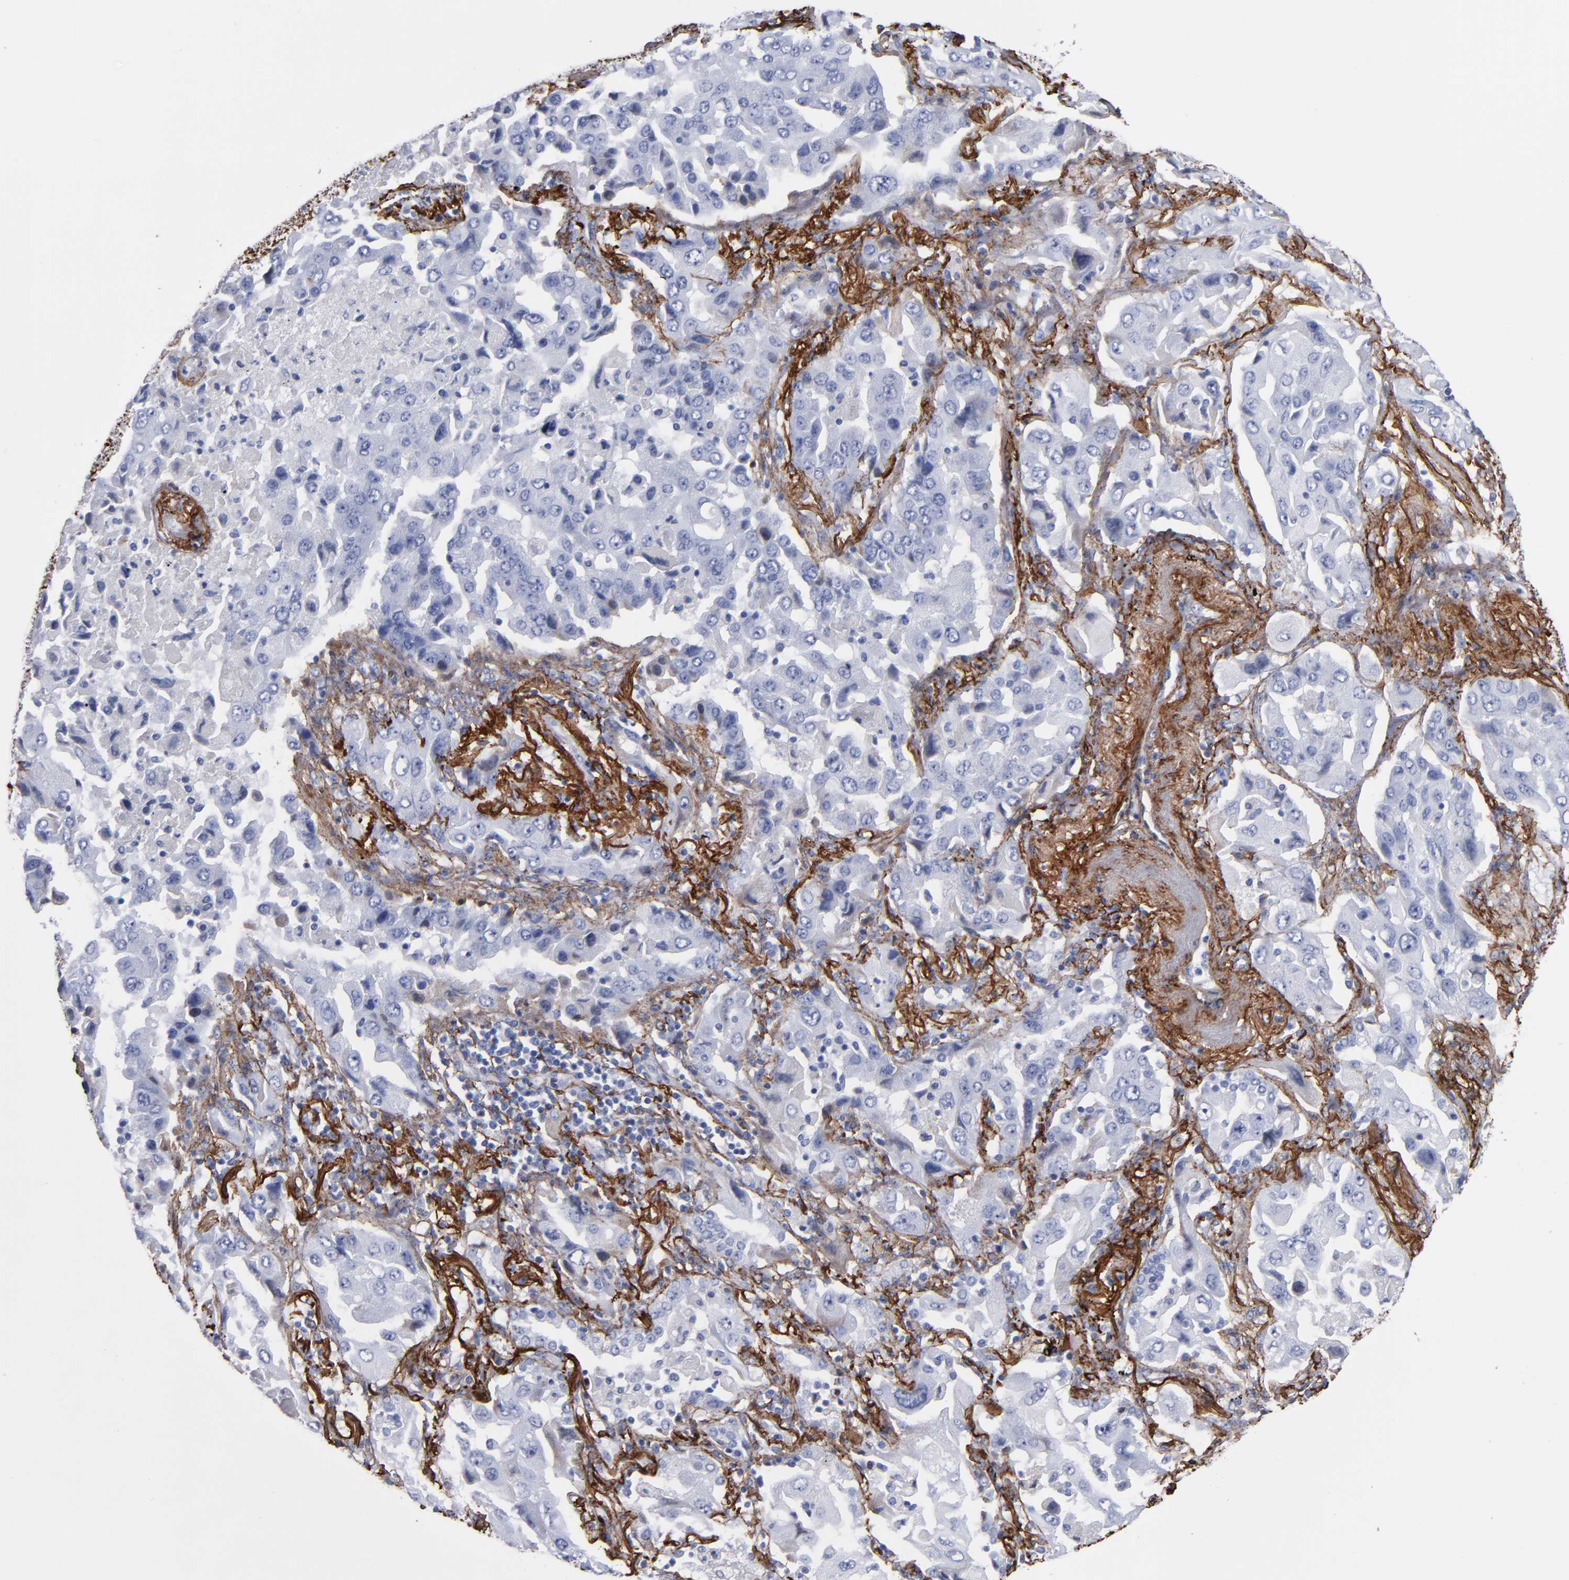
{"staining": {"intensity": "negative", "quantity": "none", "location": "none"}, "tissue": "lung cancer", "cell_type": "Tumor cells", "image_type": "cancer", "snomed": [{"axis": "morphology", "description": "Adenocarcinoma, NOS"}, {"axis": "topography", "description": "Lung"}], "caption": "Histopathology image shows no protein expression in tumor cells of adenocarcinoma (lung) tissue.", "gene": "EMILIN1", "patient": {"sex": "female", "age": 65}}